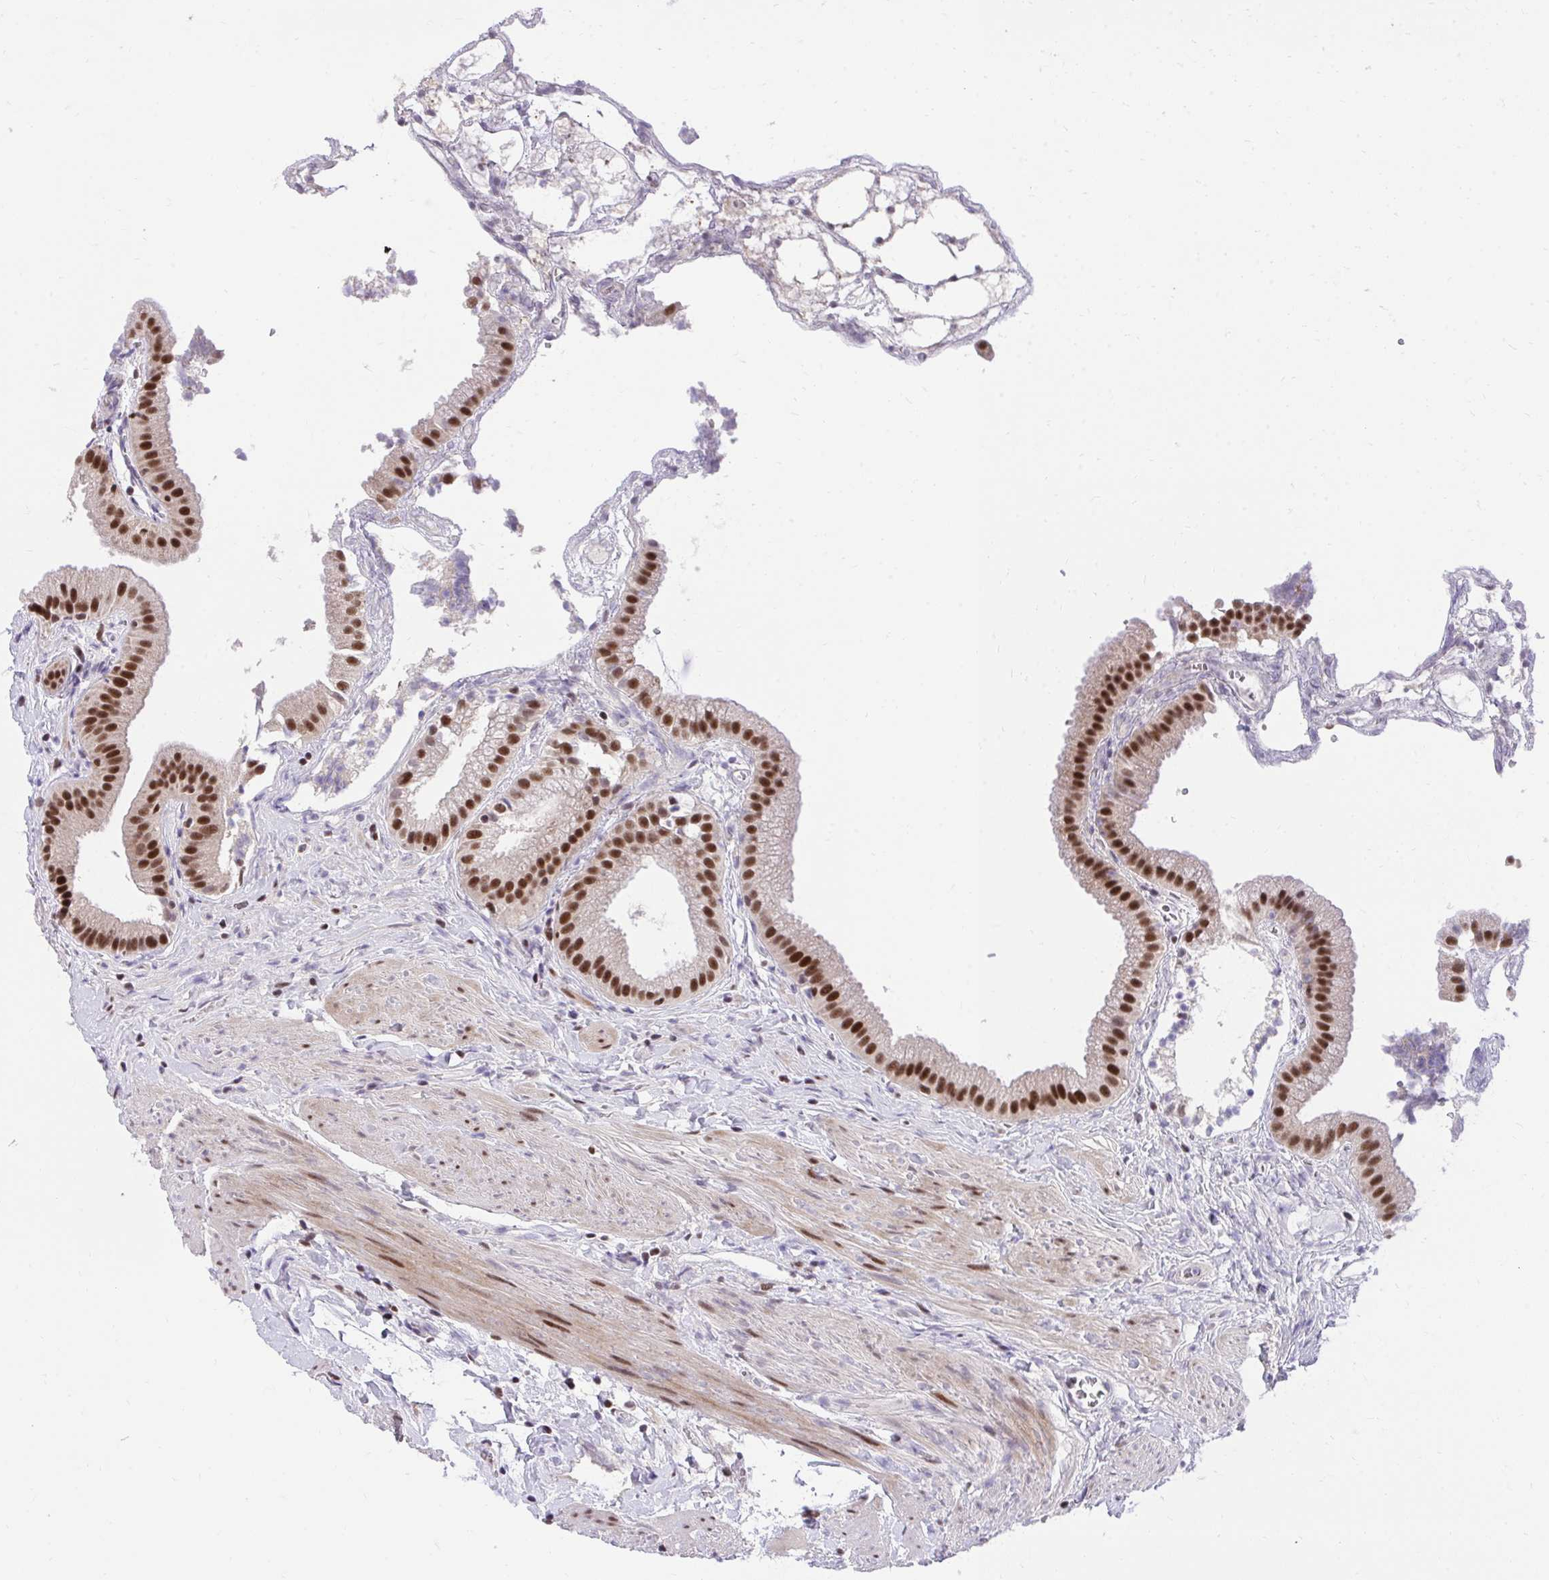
{"staining": {"intensity": "strong", "quantity": ">75%", "location": "nuclear"}, "tissue": "gallbladder", "cell_type": "Glandular cells", "image_type": "normal", "snomed": [{"axis": "morphology", "description": "Normal tissue, NOS"}, {"axis": "topography", "description": "Gallbladder"}], "caption": "Immunohistochemistry micrograph of benign gallbladder: human gallbladder stained using IHC reveals high levels of strong protein expression localized specifically in the nuclear of glandular cells, appearing as a nuclear brown color.", "gene": "SYNE4", "patient": {"sex": "female", "age": 63}}